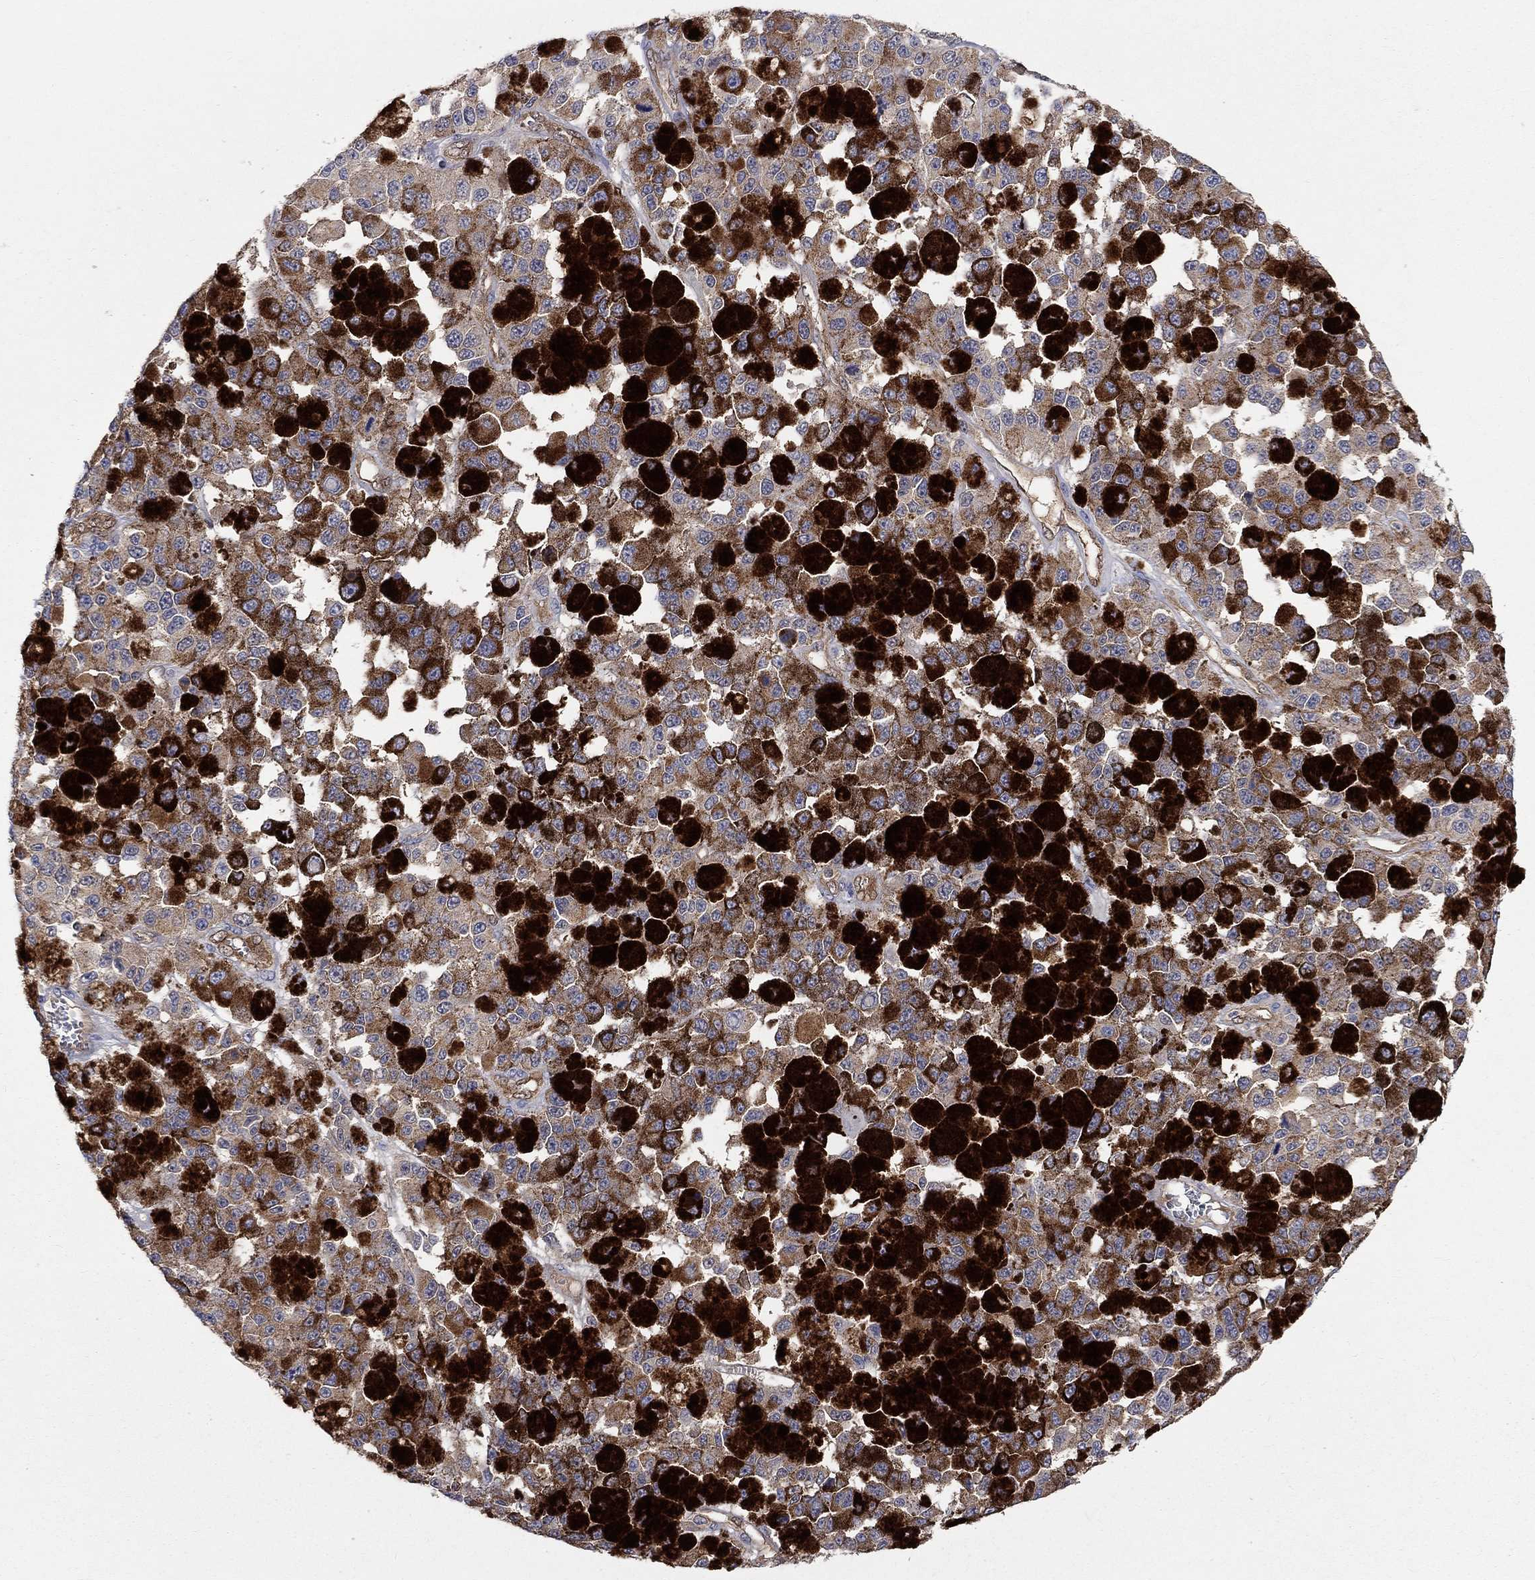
{"staining": {"intensity": "weak", "quantity": ">75%", "location": "cytoplasmic/membranous"}, "tissue": "melanoma", "cell_type": "Tumor cells", "image_type": "cancer", "snomed": [{"axis": "morphology", "description": "Malignant melanoma, NOS"}, {"axis": "topography", "description": "Skin"}], "caption": "Tumor cells show weak cytoplasmic/membranous positivity in about >75% of cells in melanoma.", "gene": "AGFG2", "patient": {"sex": "female", "age": 58}}